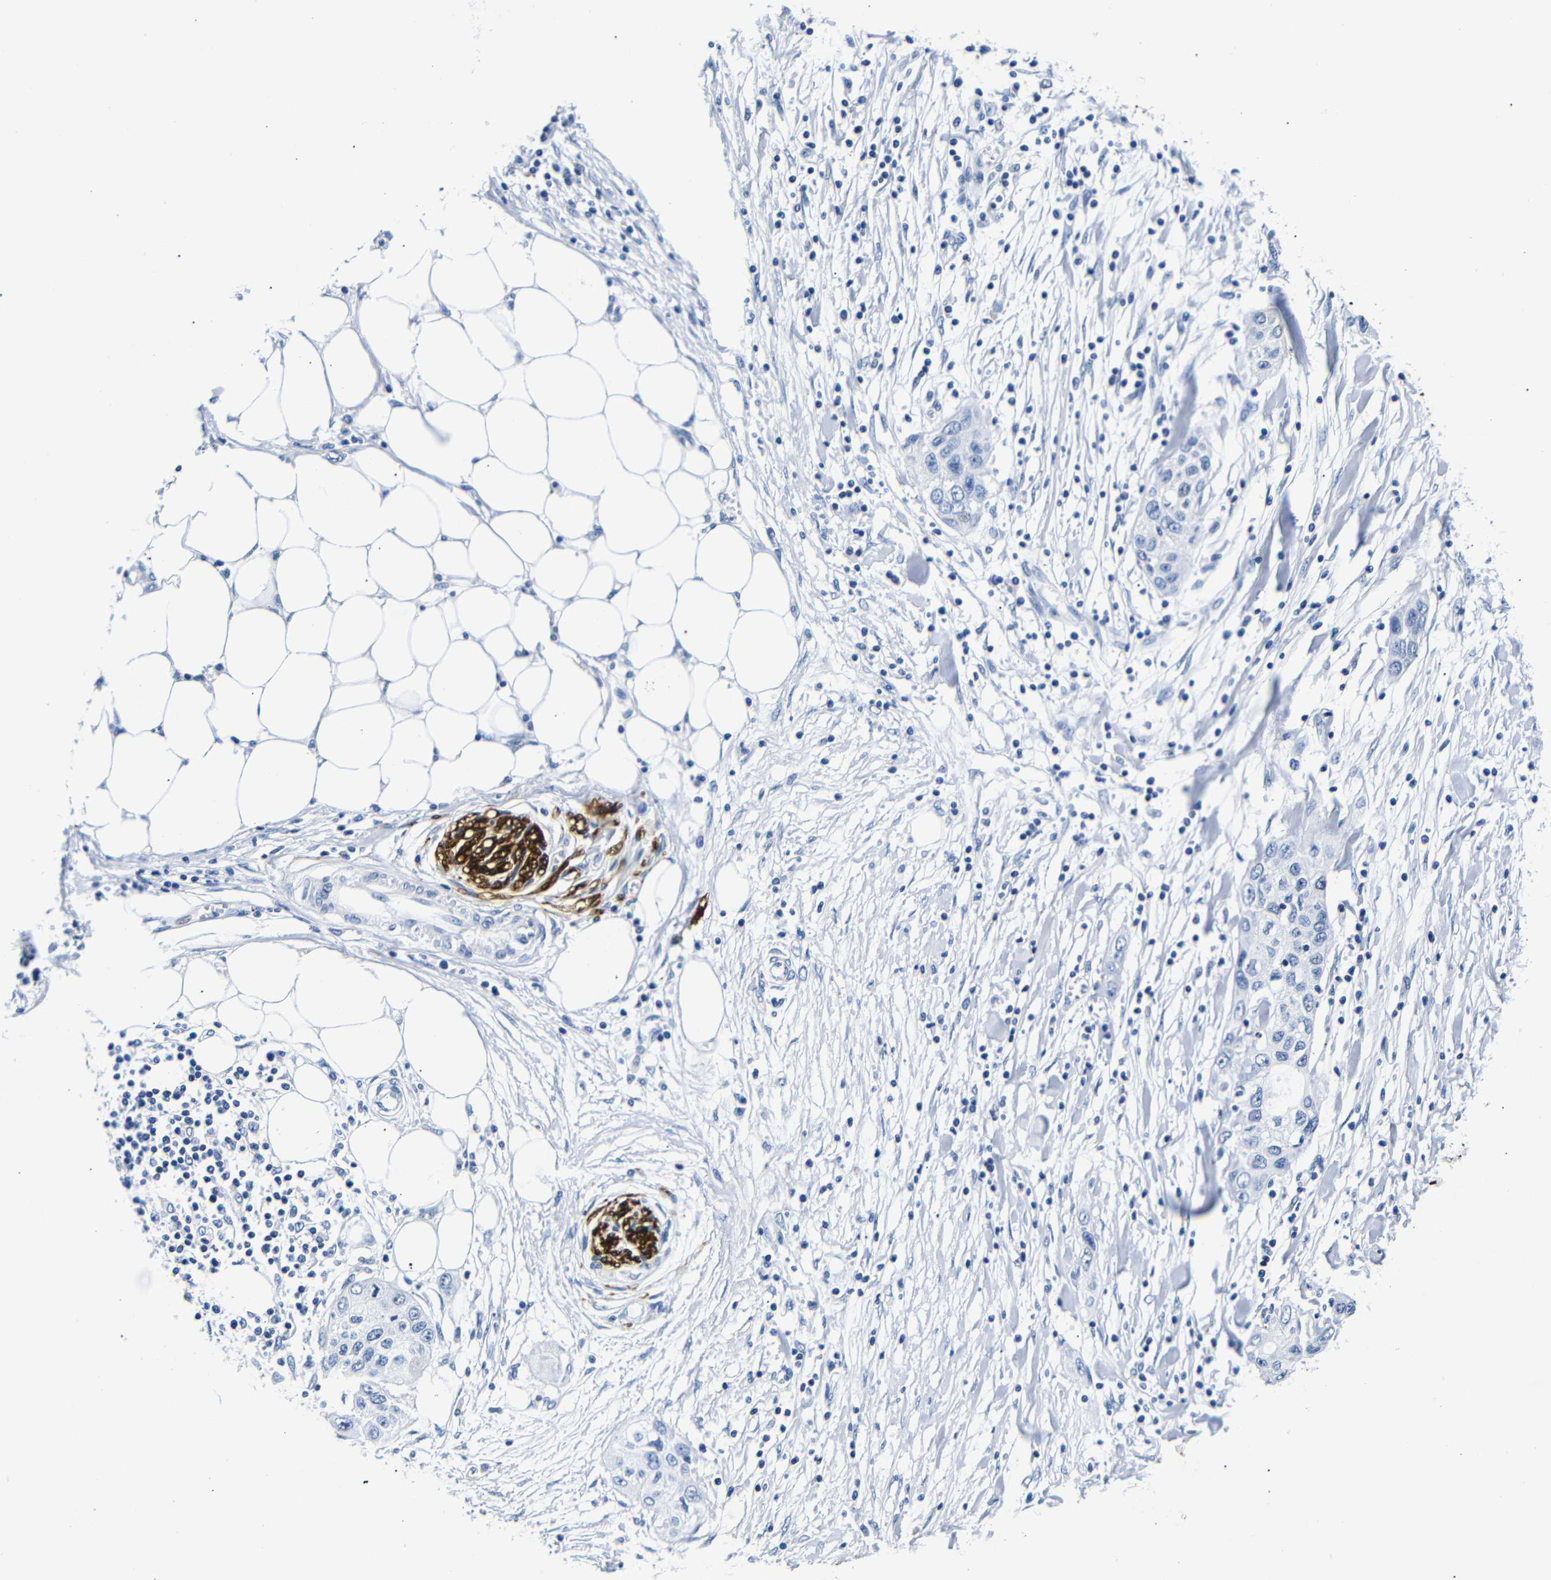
{"staining": {"intensity": "negative", "quantity": "none", "location": "none"}, "tissue": "pancreatic cancer", "cell_type": "Tumor cells", "image_type": "cancer", "snomed": [{"axis": "morphology", "description": "Adenocarcinoma, NOS"}, {"axis": "topography", "description": "Pancreas"}], "caption": "Human pancreatic cancer stained for a protein using immunohistochemistry (IHC) demonstrates no staining in tumor cells.", "gene": "GAP43", "patient": {"sex": "female", "age": 70}}